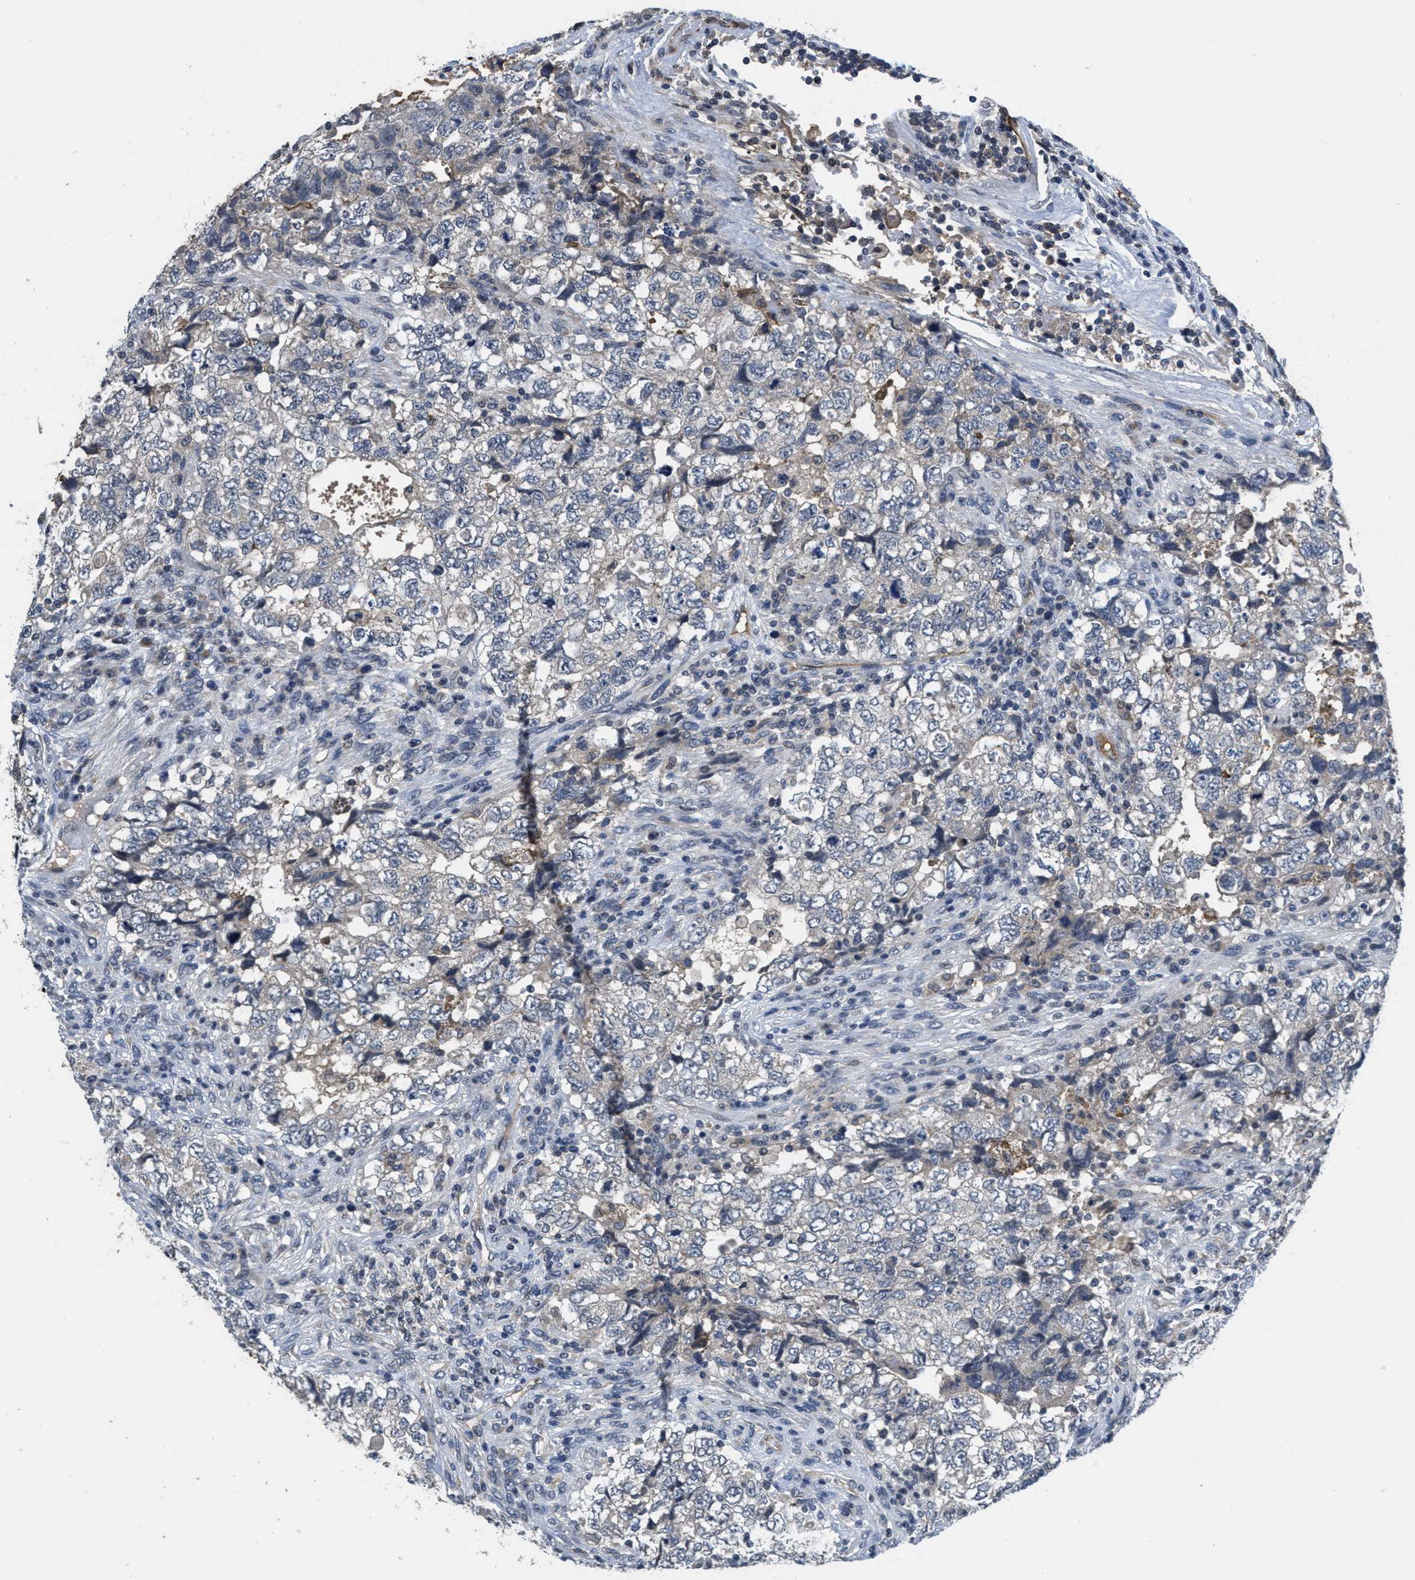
{"staining": {"intensity": "negative", "quantity": "none", "location": "none"}, "tissue": "testis cancer", "cell_type": "Tumor cells", "image_type": "cancer", "snomed": [{"axis": "morphology", "description": "Carcinoma, Embryonal, NOS"}, {"axis": "topography", "description": "Testis"}], "caption": "Tumor cells show no significant protein expression in testis cancer. (DAB immunohistochemistry with hematoxylin counter stain).", "gene": "ANGPT1", "patient": {"sex": "male", "age": 36}}